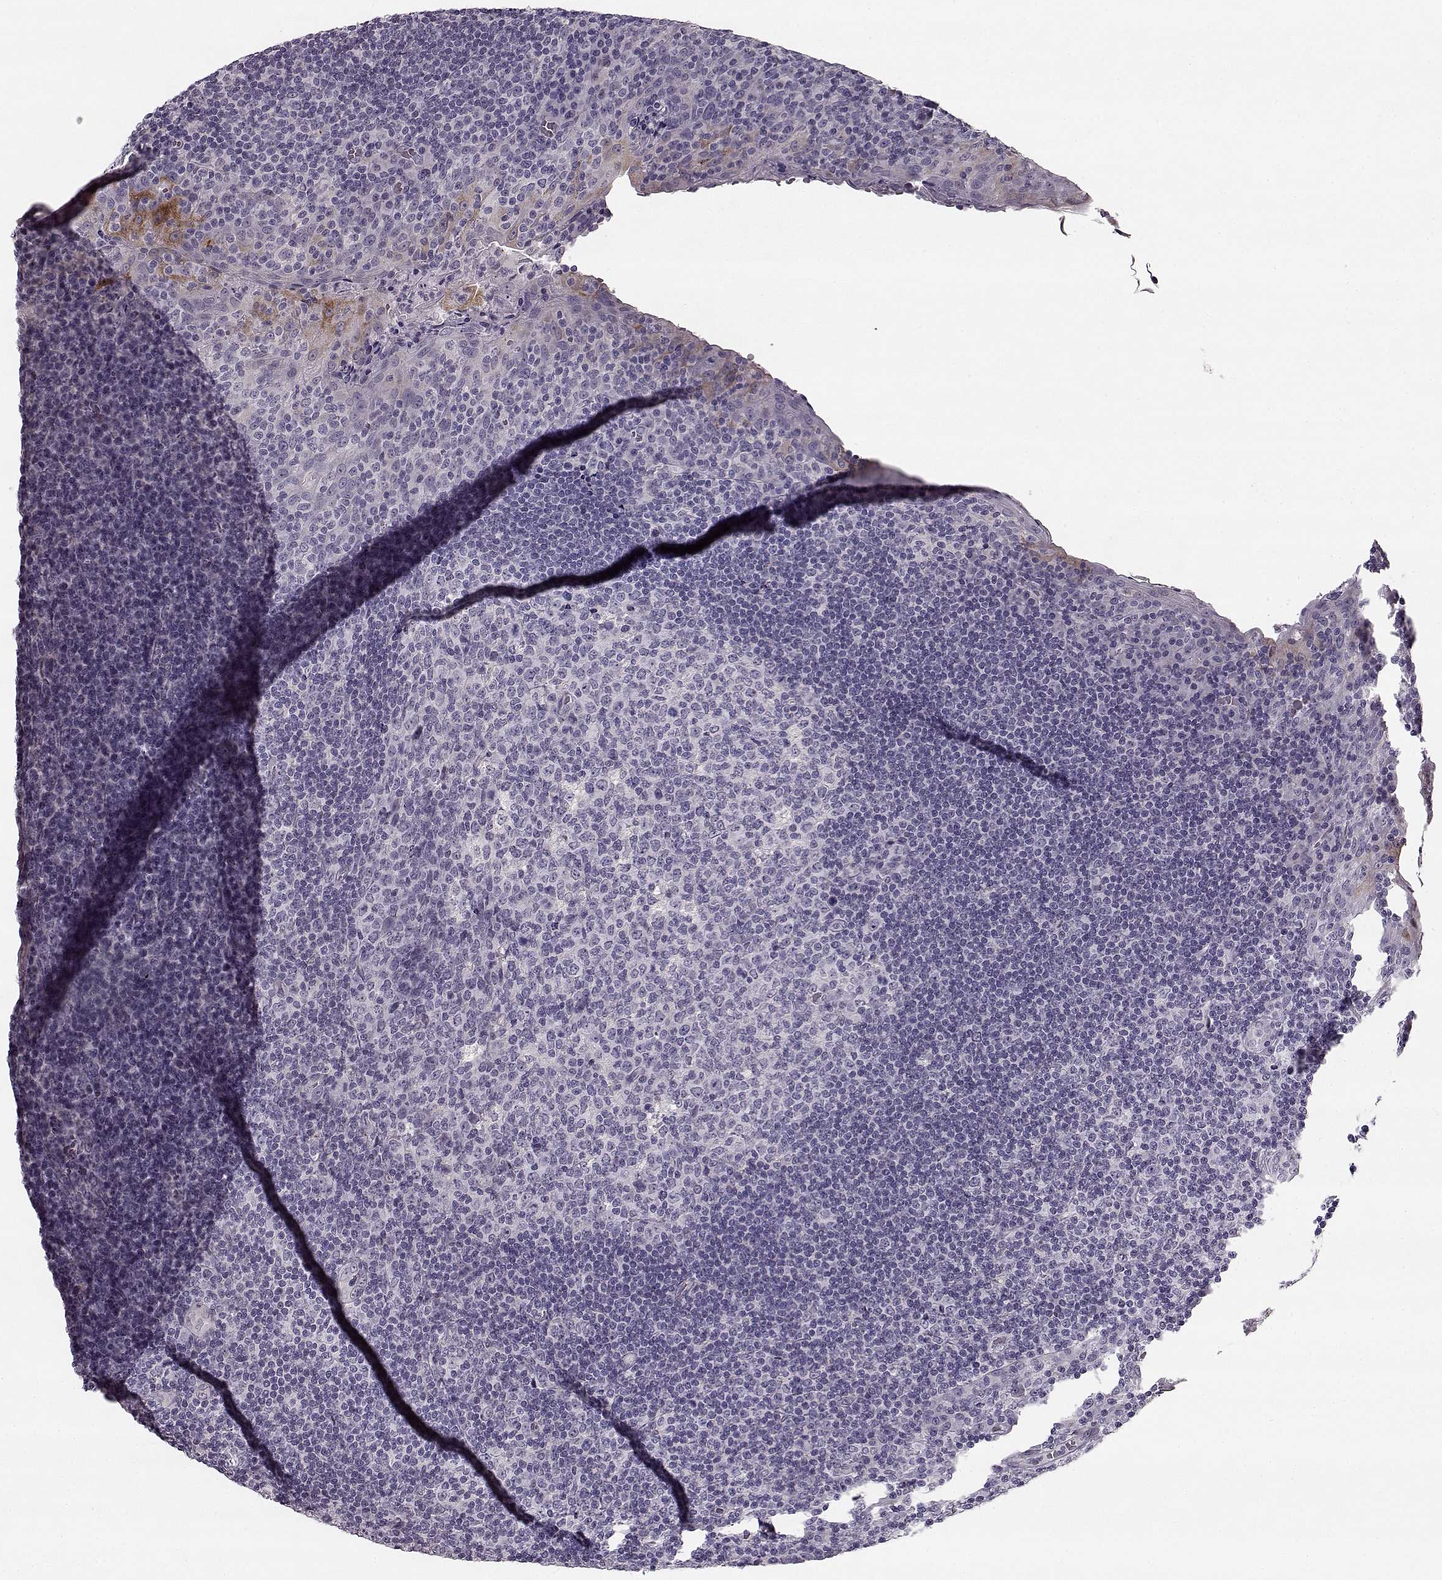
{"staining": {"intensity": "negative", "quantity": "none", "location": "none"}, "tissue": "tonsil", "cell_type": "Germinal center cells", "image_type": "normal", "snomed": [{"axis": "morphology", "description": "Normal tissue, NOS"}, {"axis": "topography", "description": "Tonsil"}], "caption": "A high-resolution micrograph shows immunohistochemistry (IHC) staining of unremarkable tonsil, which shows no significant positivity in germinal center cells.", "gene": "MAP6D1", "patient": {"sex": "male", "age": 17}}